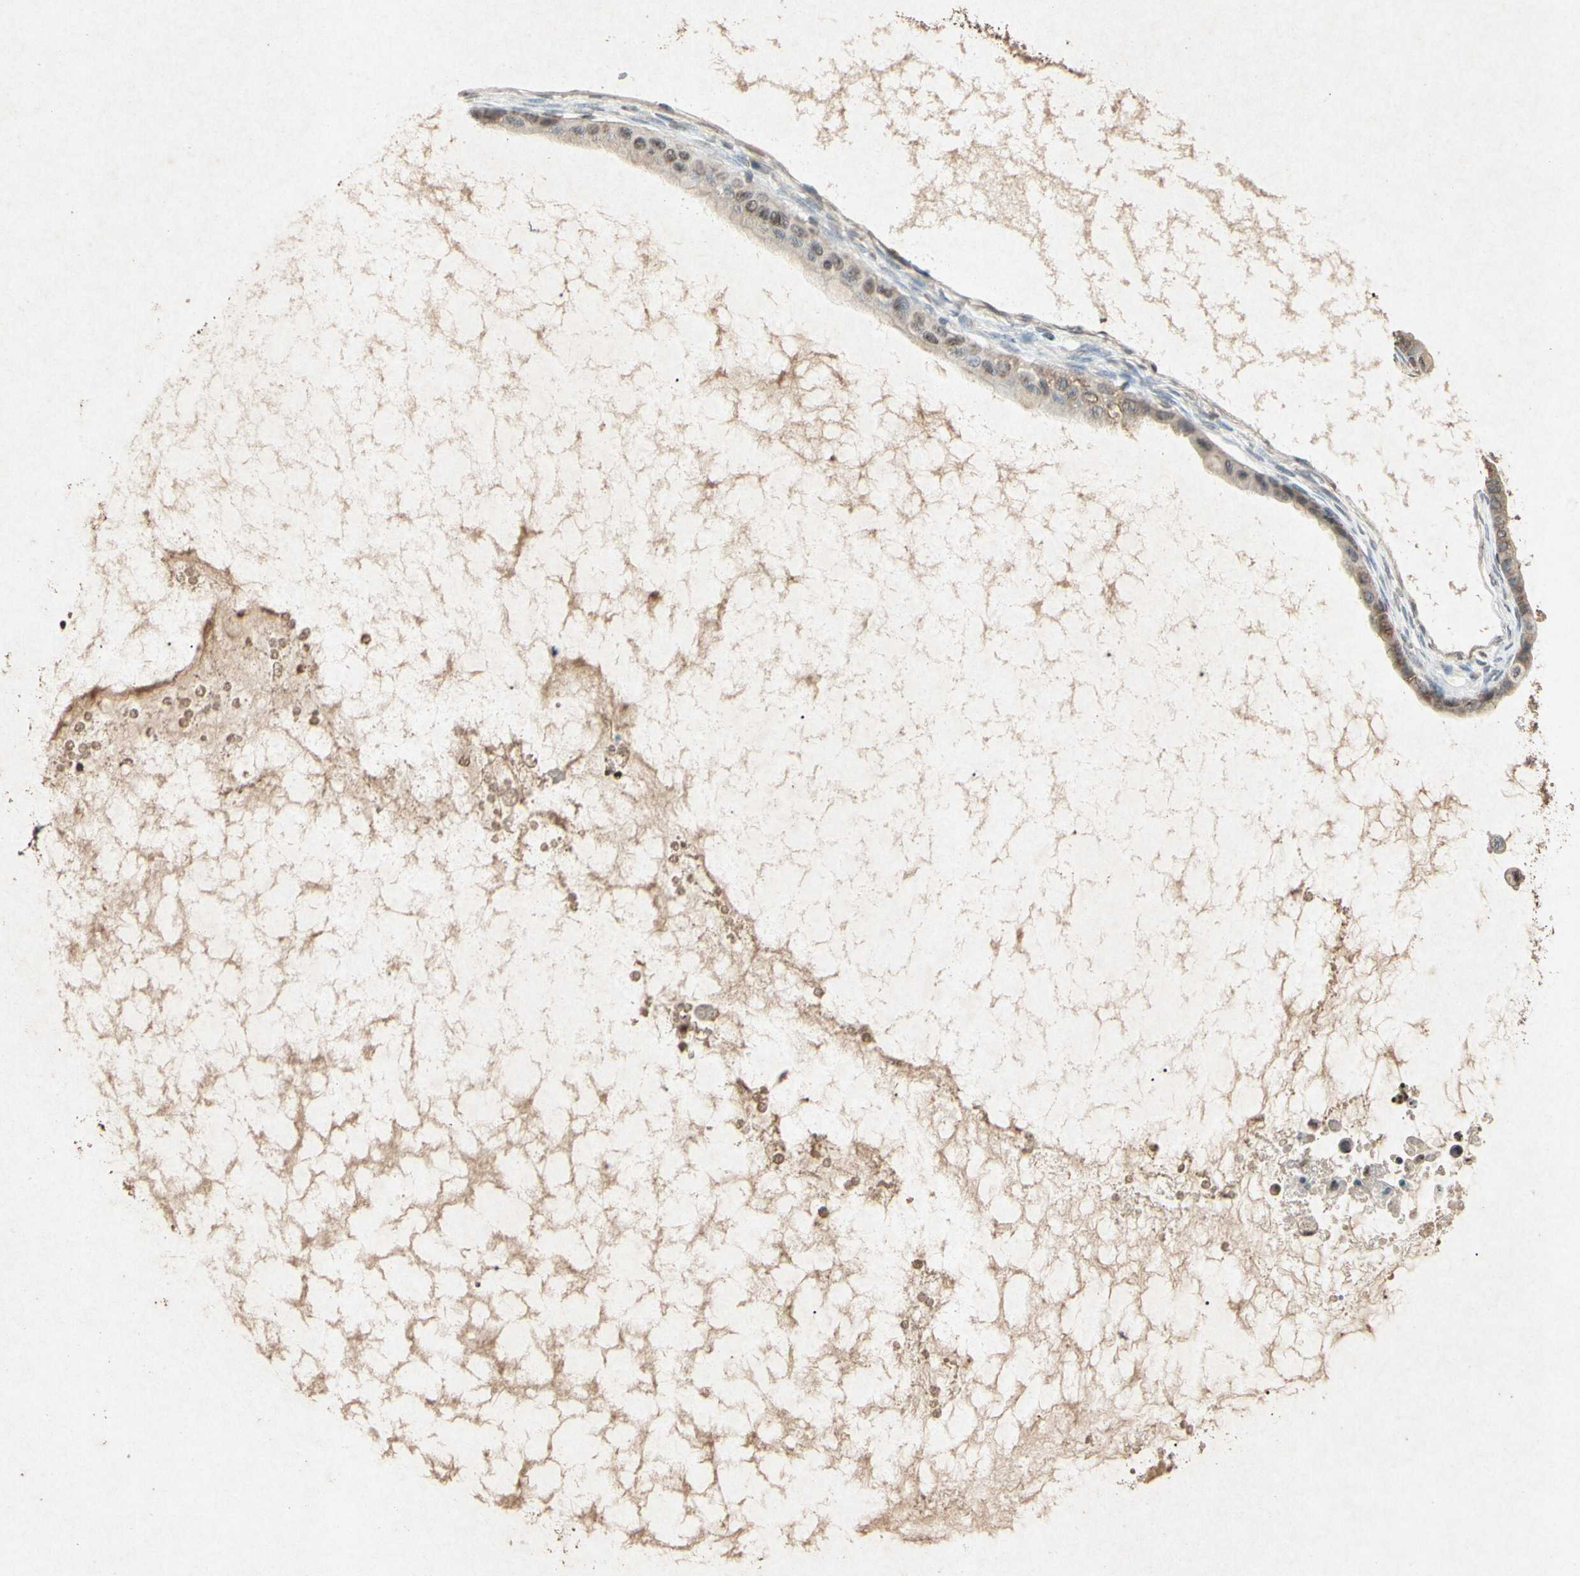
{"staining": {"intensity": "weak", "quantity": ">75%", "location": "cytoplasmic/membranous"}, "tissue": "ovarian cancer", "cell_type": "Tumor cells", "image_type": "cancer", "snomed": [{"axis": "morphology", "description": "Cystadenocarcinoma, mucinous, NOS"}, {"axis": "topography", "description": "Ovary"}], "caption": "IHC histopathology image of neoplastic tissue: human ovarian cancer stained using immunohistochemistry displays low levels of weak protein expression localized specifically in the cytoplasmic/membranous of tumor cells, appearing as a cytoplasmic/membranous brown color.", "gene": "MSRB1", "patient": {"sex": "female", "age": 80}}